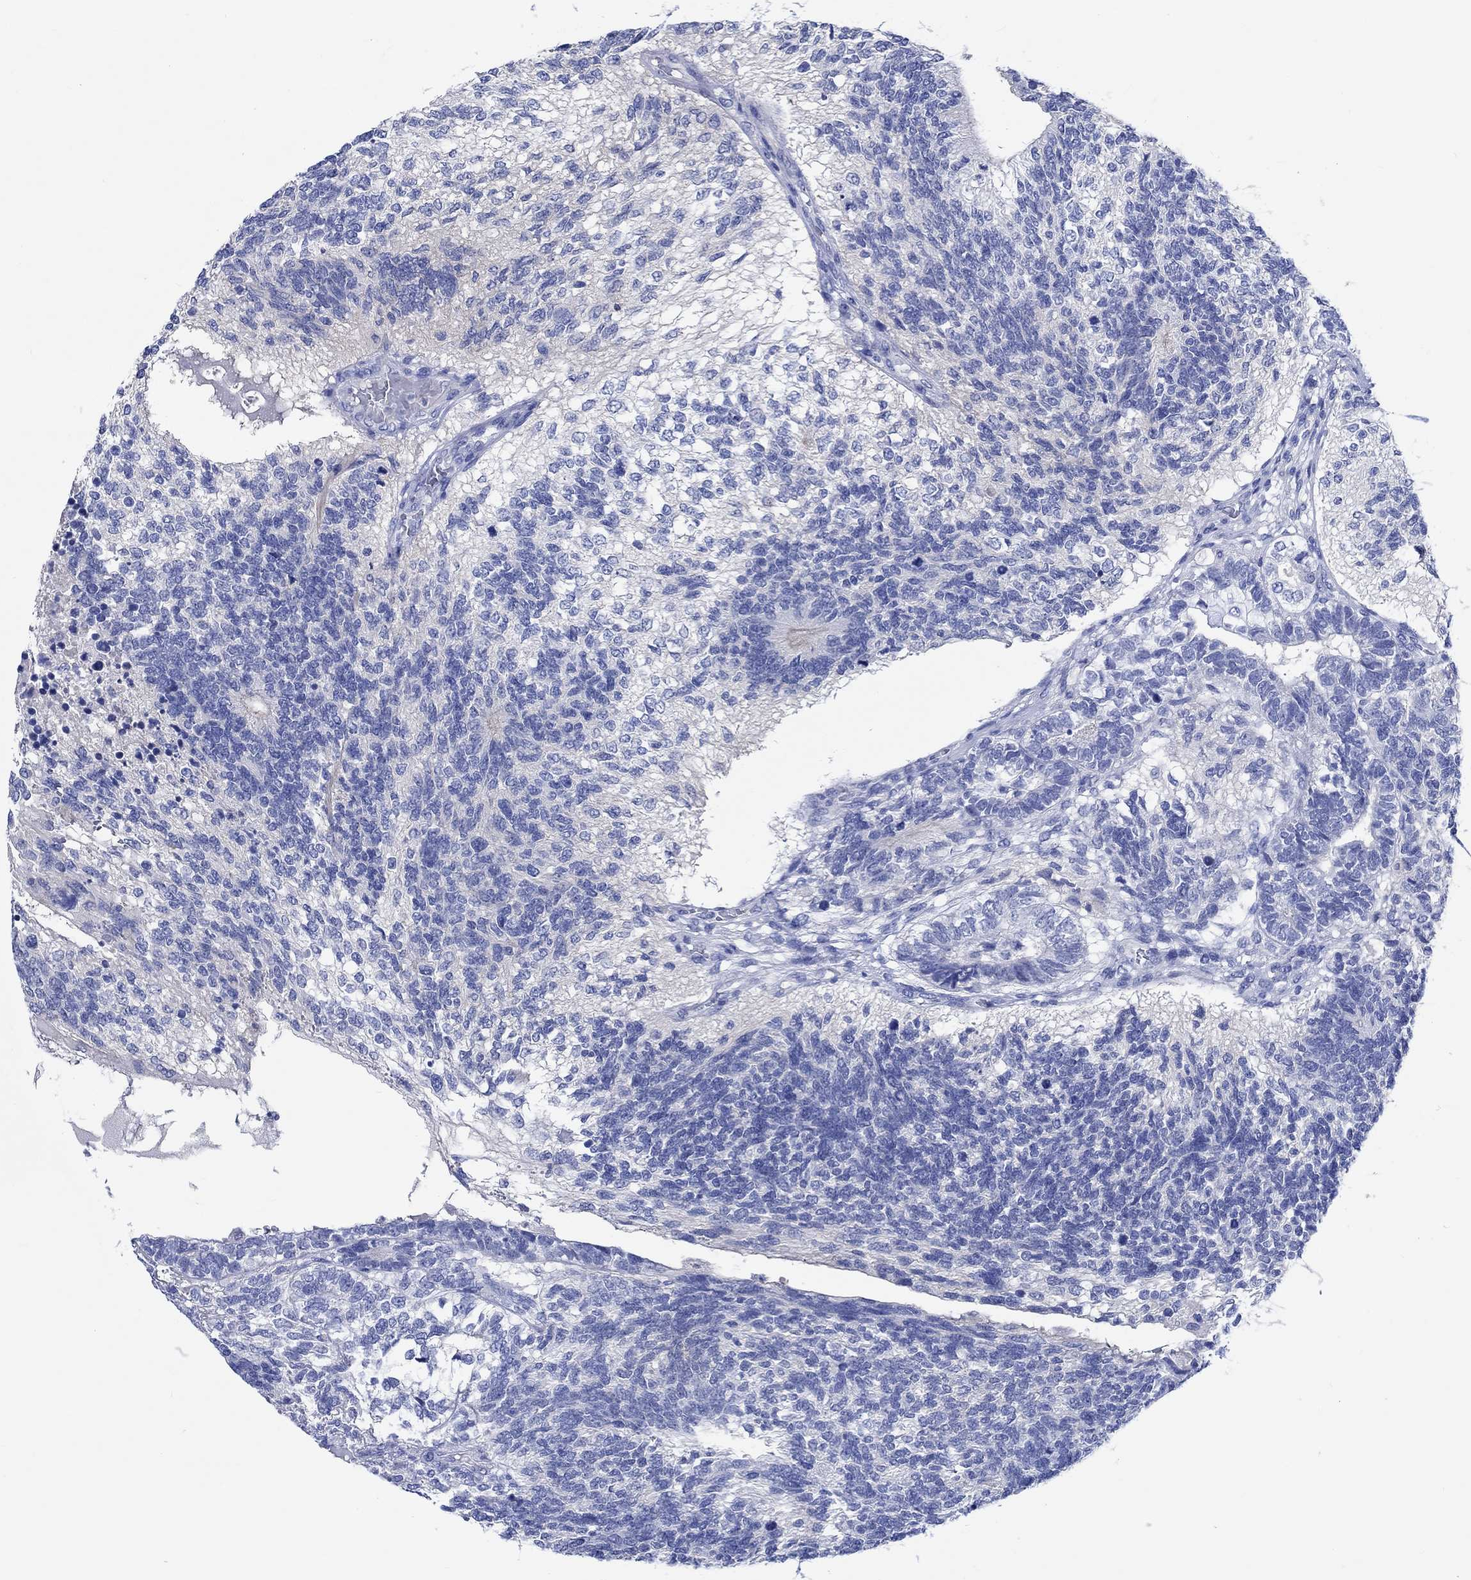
{"staining": {"intensity": "negative", "quantity": "none", "location": "none"}, "tissue": "testis cancer", "cell_type": "Tumor cells", "image_type": "cancer", "snomed": [{"axis": "morphology", "description": "Seminoma, NOS"}, {"axis": "morphology", "description": "Carcinoma, Embryonal, NOS"}, {"axis": "topography", "description": "Testis"}], "caption": "A photomicrograph of testis cancer (seminoma) stained for a protein demonstrates no brown staining in tumor cells.", "gene": "SHISA4", "patient": {"sex": "male", "age": 41}}